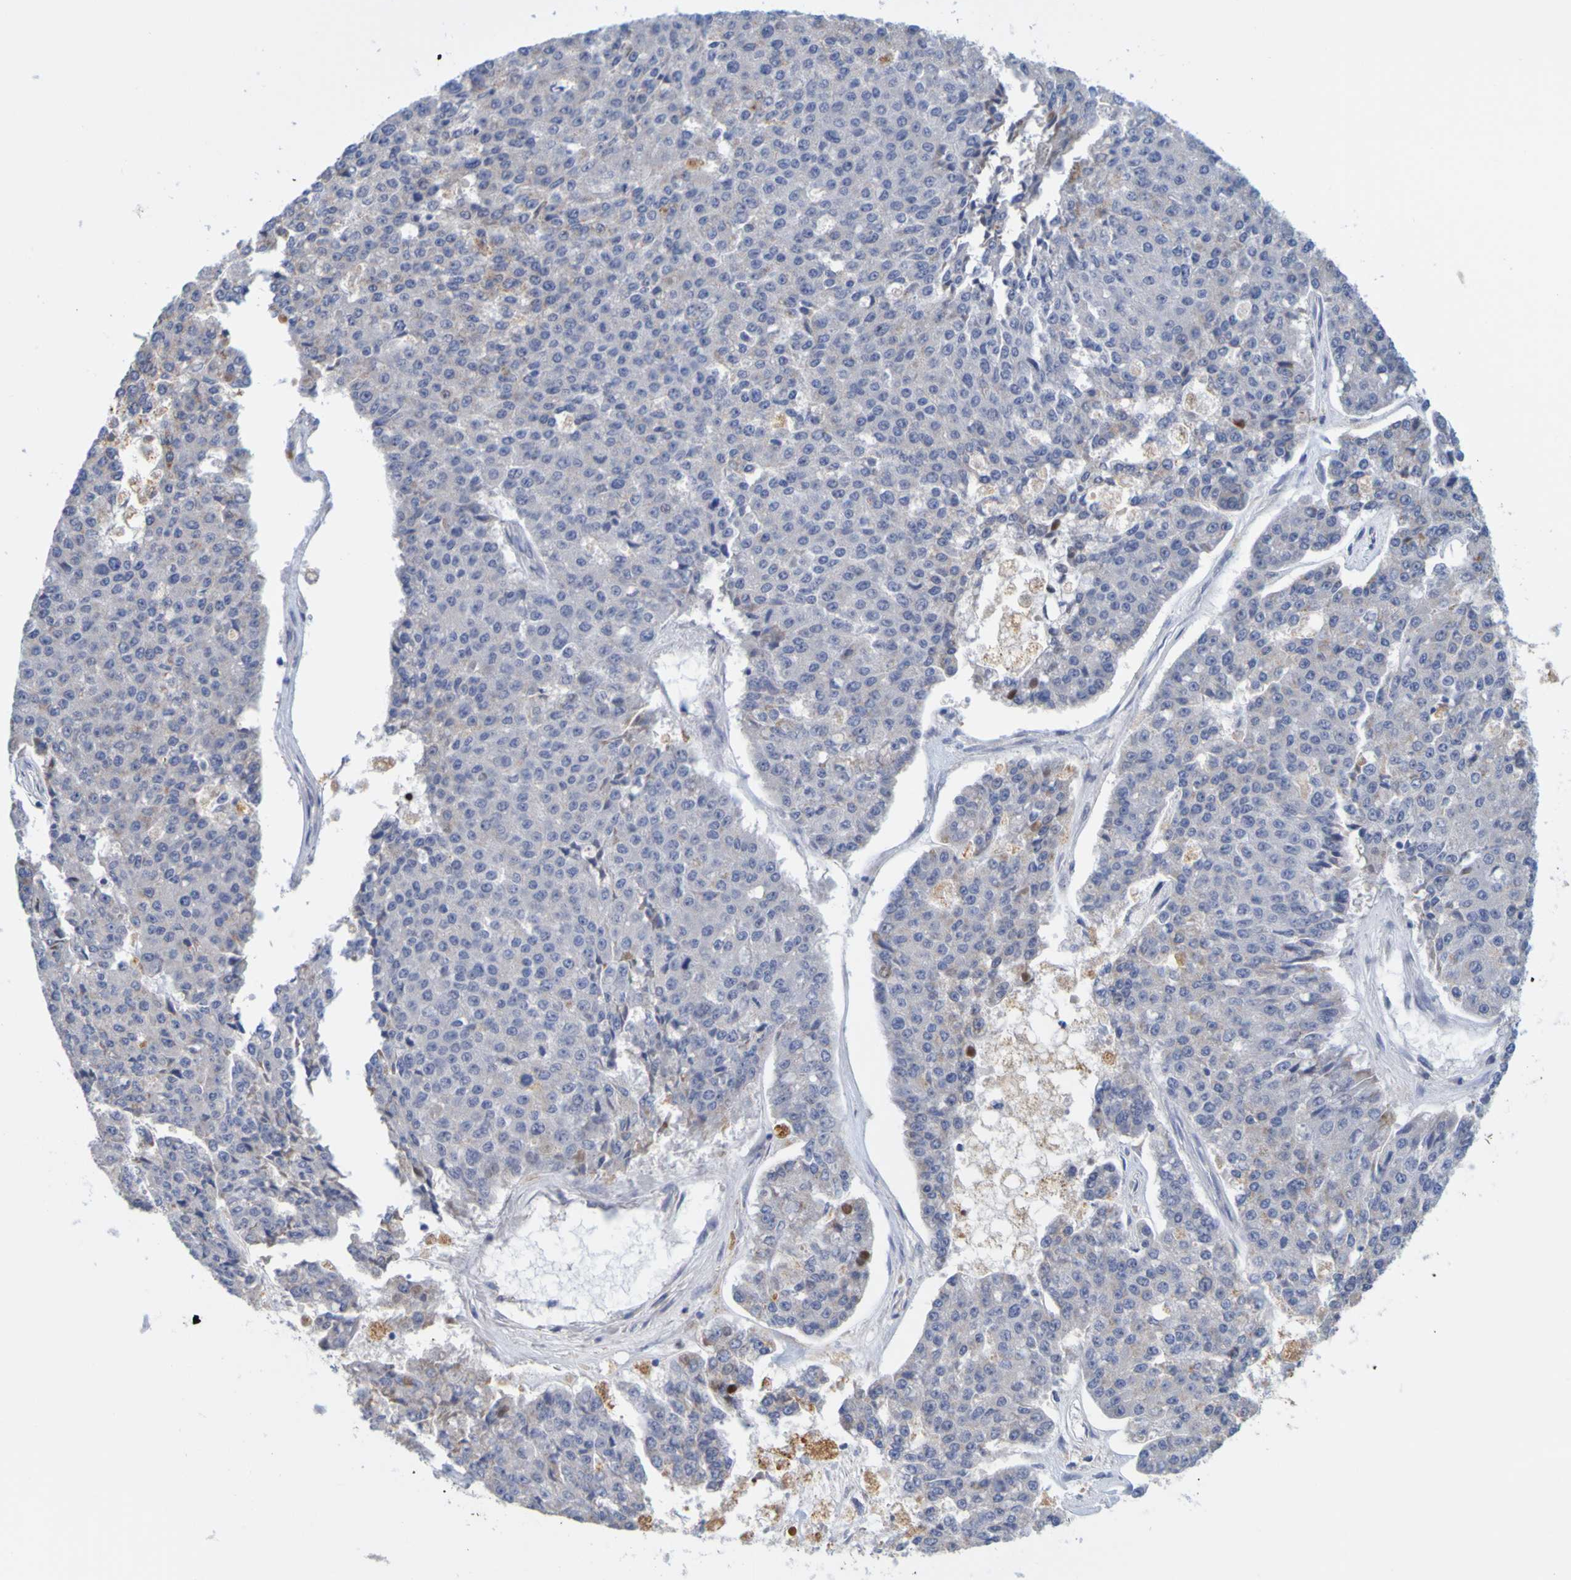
{"staining": {"intensity": "negative", "quantity": "none", "location": "none"}, "tissue": "pancreatic cancer", "cell_type": "Tumor cells", "image_type": "cancer", "snomed": [{"axis": "morphology", "description": "Adenocarcinoma, NOS"}, {"axis": "topography", "description": "Pancreas"}], "caption": "The IHC photomicrograph has no significant positivity in tumor cells of adenocarcinoma (pancreatic) tissue.", "gene": "ENDOU", "patient": {"sex": "male", "age": 50}}